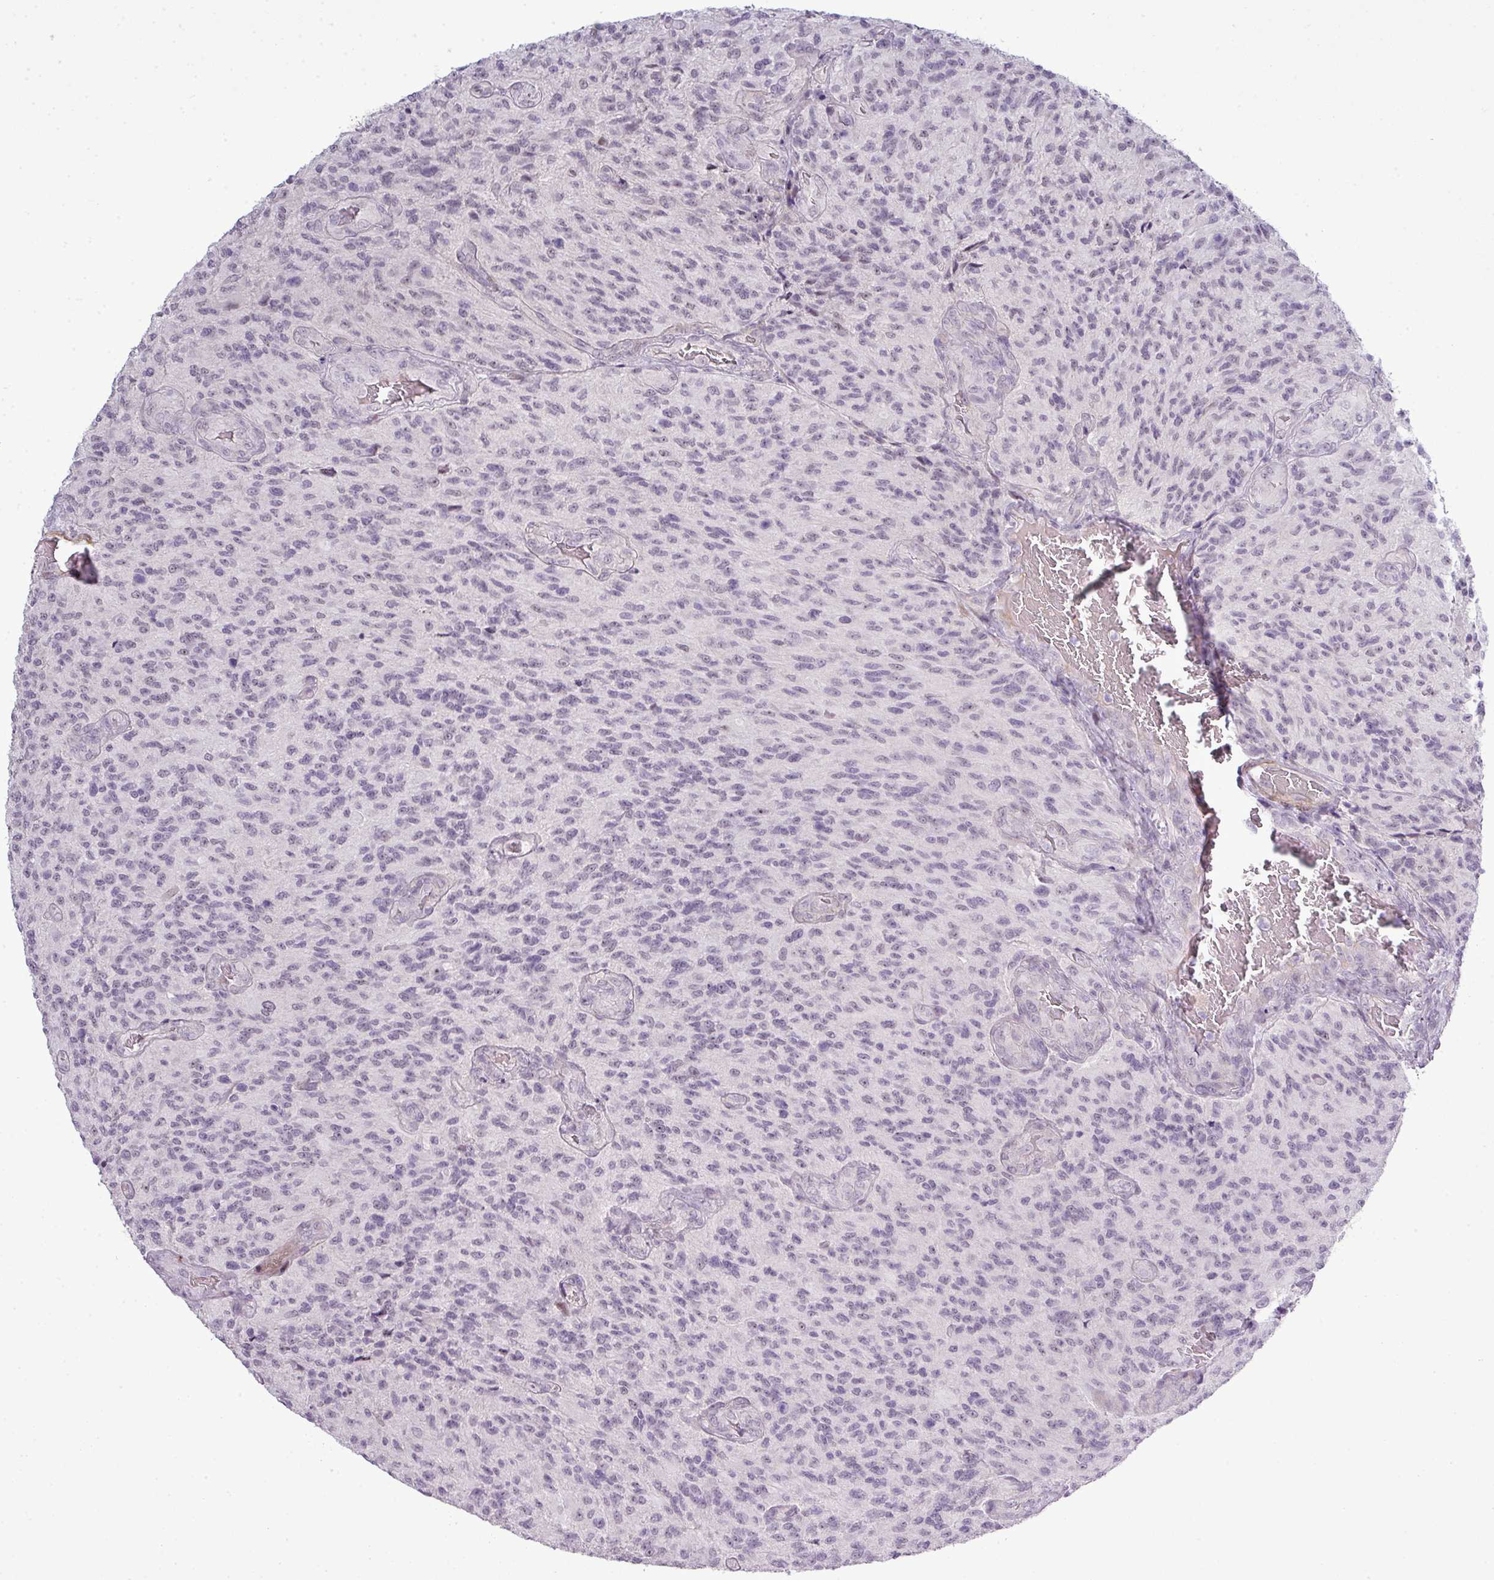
{"staining": {"intensity": "negative", "quantity": "none", "location": "none"}, "tissue": "glioma", "cell_type": "Tumor cells", "image_type": "cancer", "snomed": [{"axis": "morphology", "description": "Normal tissue, NOS"}, {"axis": "morphology", "description": "Glioma, malignant, High grade"}, {"axis": "topography", "description": "Cerebral cortex"}], "caption": "Immunohistochemistry (IHC) photomicrograph of human high-grade glioma (malignant) stained for a protein (brown), which demonstrates no expression in tumor cells.", "gene": "ZNF688", "patient": {"sex": "male", "age": 56}}